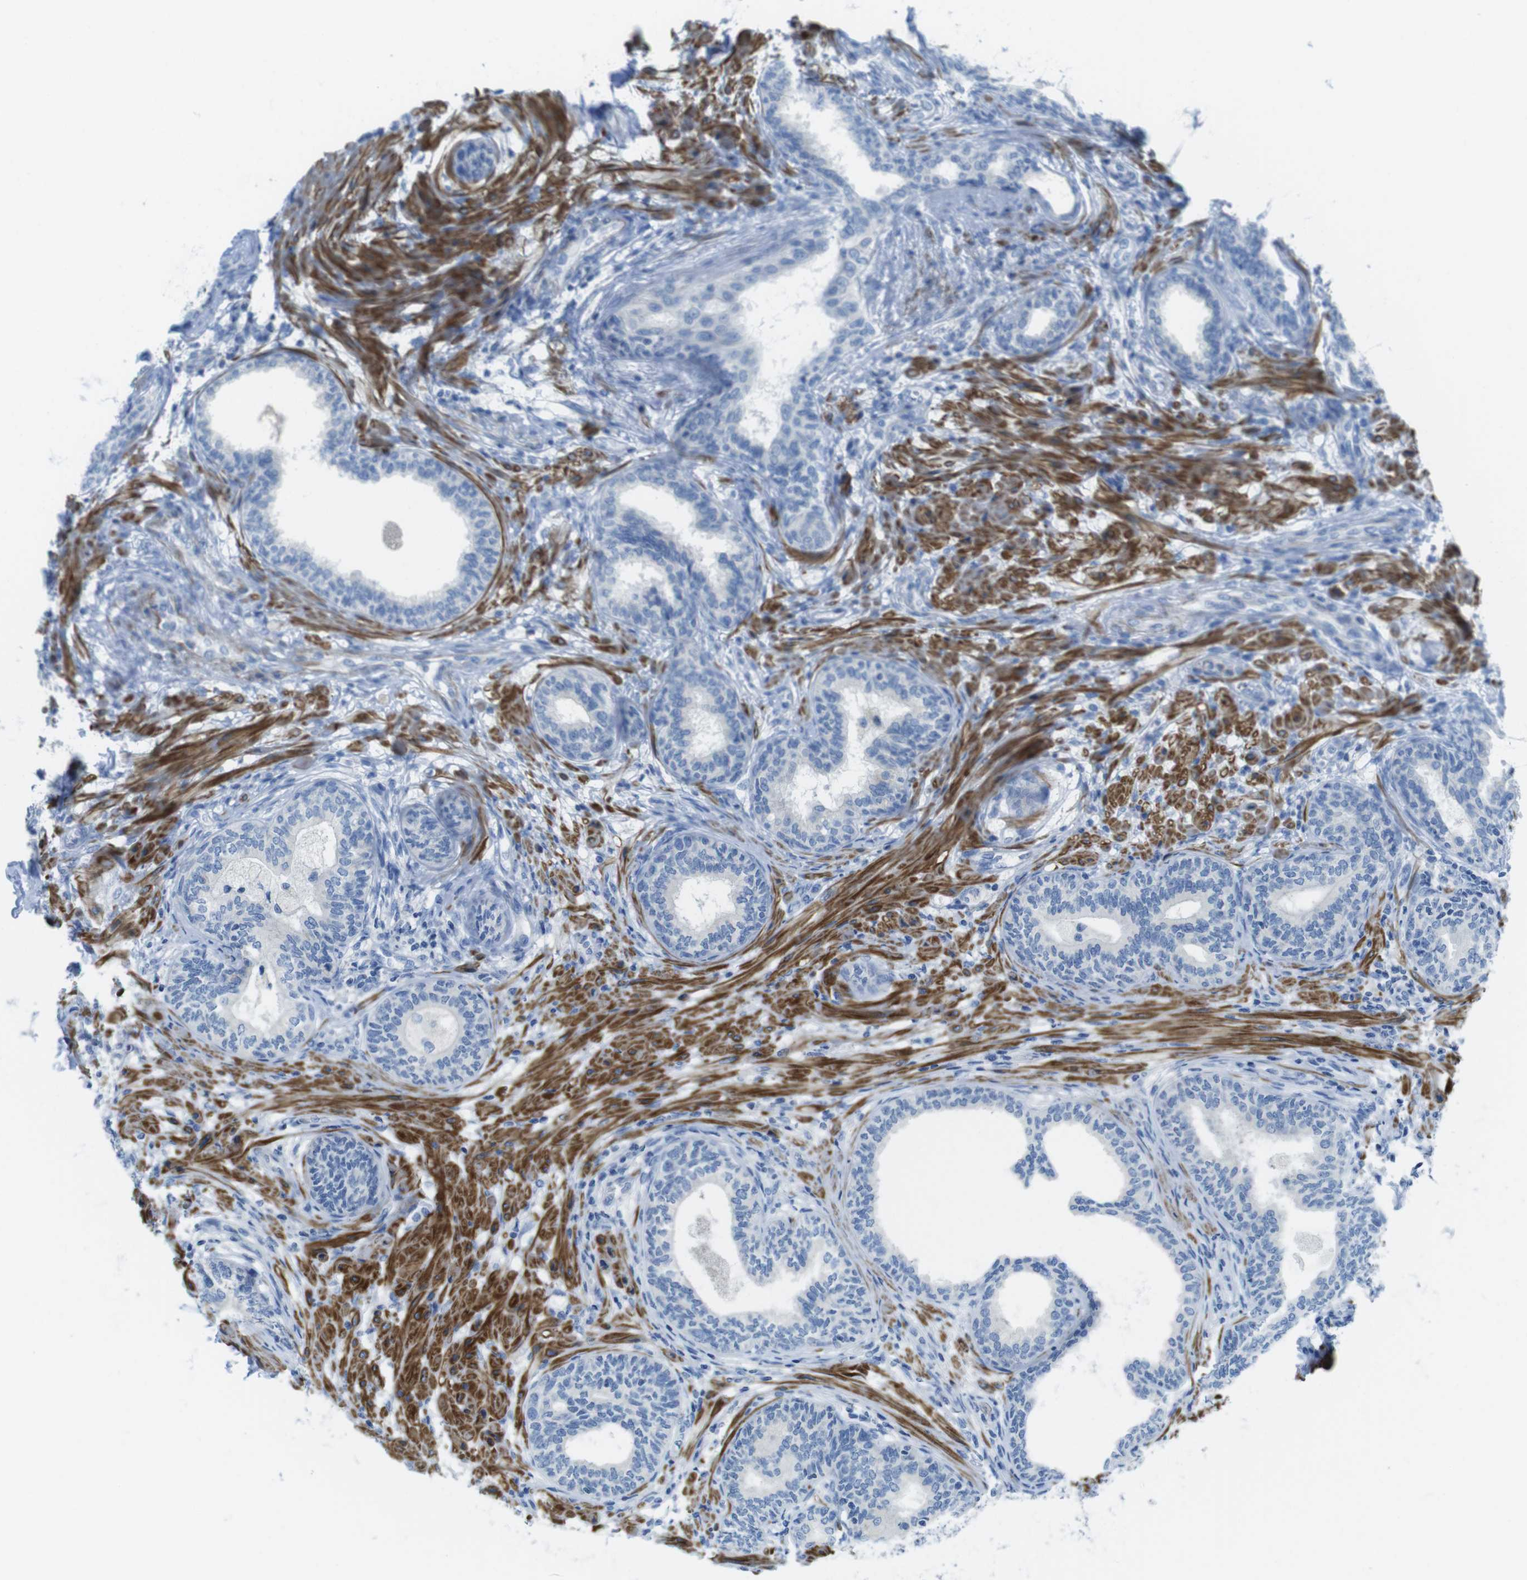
{"staining": {"intensity": "negative", "quantity": "none", "location": "none"}, "tissue": "prostate", "cell_type": "Glandular cells", "image_type": "normal", "snomed": [{"axis": "morphology", "description": "Normal tissue, NOS"}, {"axis": "topography", "description": "Prostate"}], "caption": "Prostate stained for a protein using immunohistochemistry (IHC) shows no positivity glandular cells.", "gene": "ASIC5", "patient": {"sex": "male", "age": 76}}